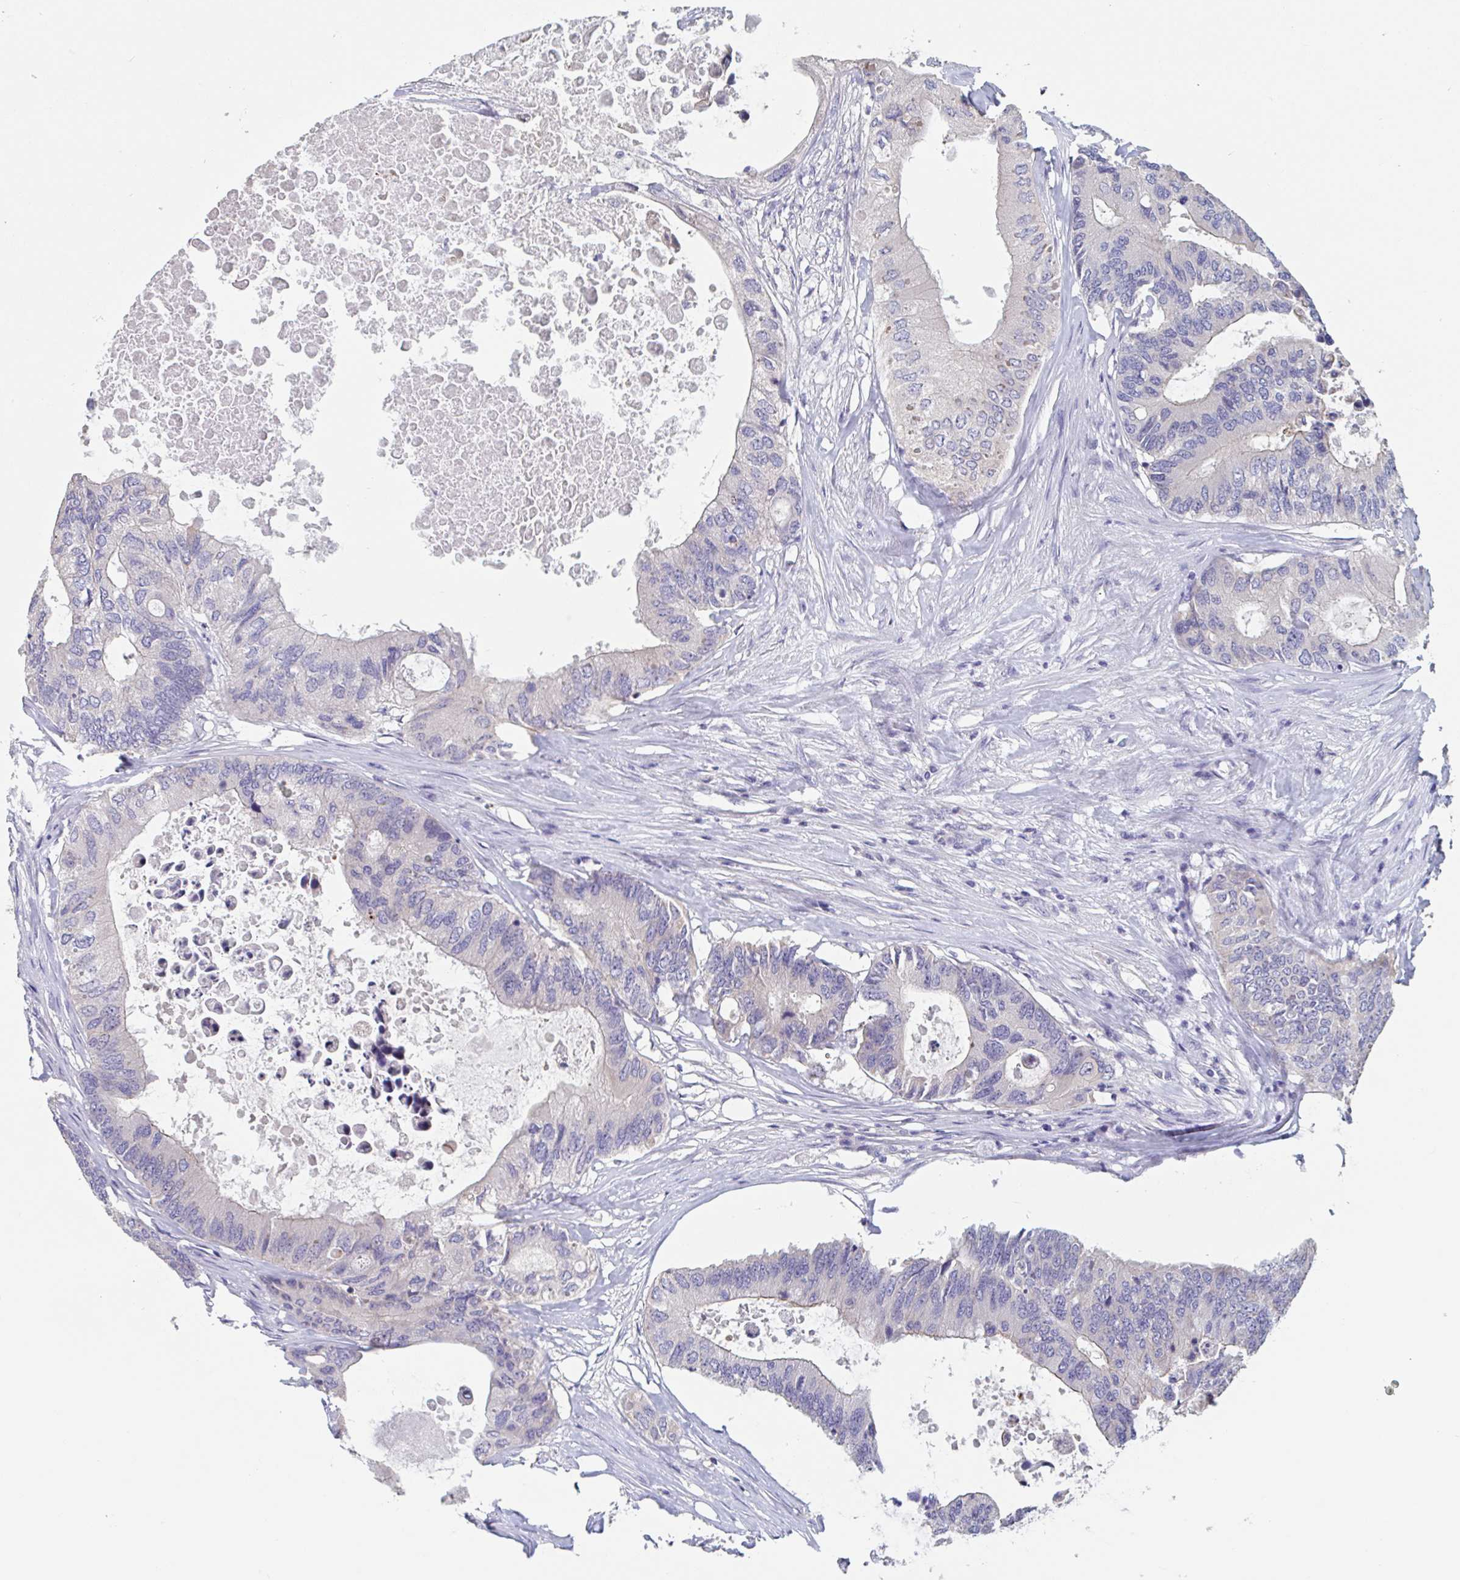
{"staining": {"intensity": "negative", "quantity": "none", "location": "none"}, "tissue": "colorectal cancer", "cell_type": "Tumor cells", "image_type": "cancer", "snomed": [{"axis": "morphology", "description": "Adenocarcinoma, NOS"}, {"axis": "topography", "description": "Colon"}], "caption": "The histopathology image reveals no staining of tumor cells in colorectal cancer. (DAB (3,3'-diaminobenzidine) IHC, high magnification).", "gene": "UNKL", "patient": {"sex": "male", "age": 71}}